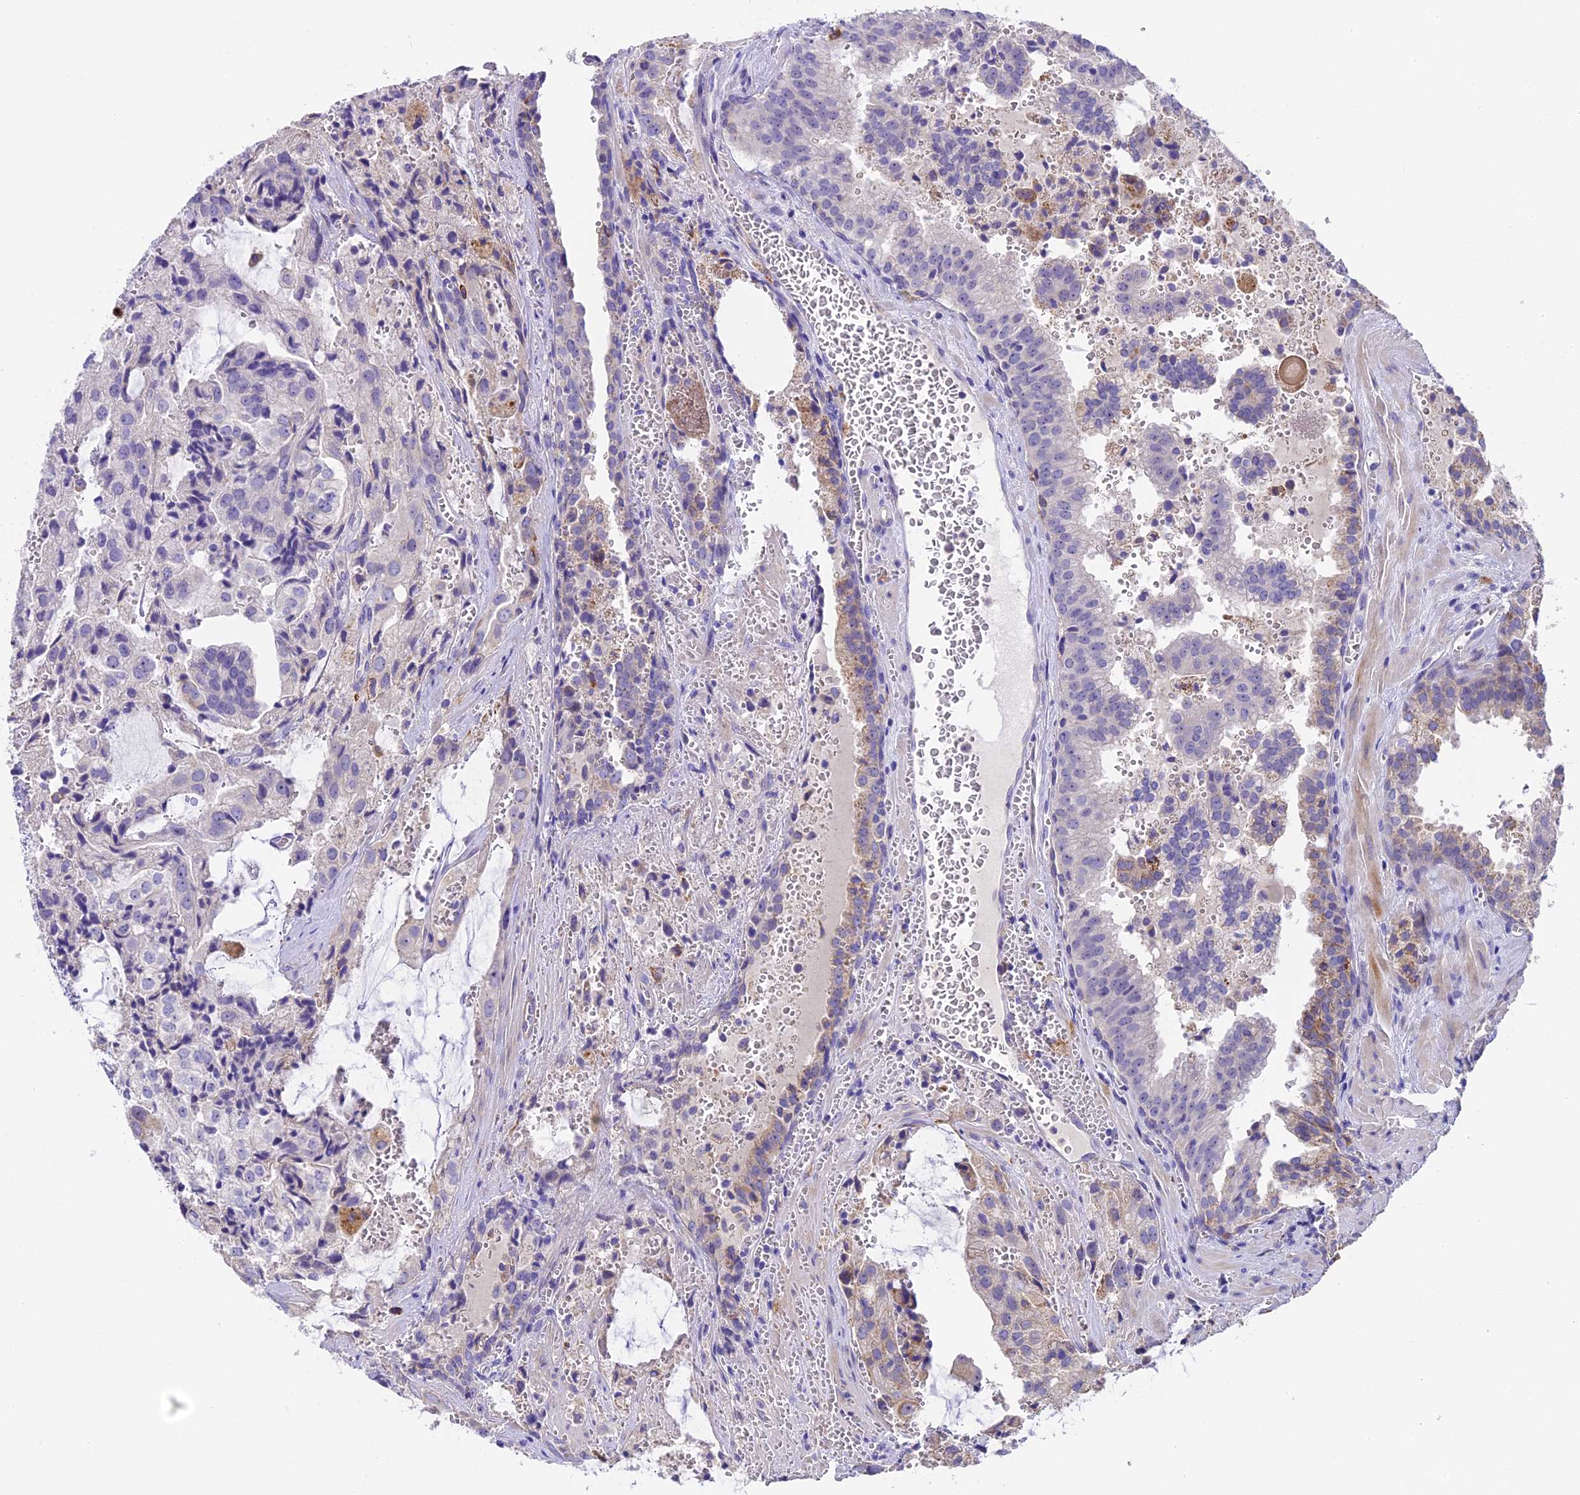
{"staining": {"intensity": "negative", "quantity": "none", "location": "none"}, "tissue": "prostate cancer", "cell_type": "Tumor cells", "image_type": "cancer", "snomed": [{"axis": "morphology", "description": "Adenocarcinoma, High grade"}, {"axis": "topography", "description": "Prostate"}], "caption": "Tumor cells show no significant expression in prostate adenocarcinoma (high-grade). (DAB IHC visualized using brightfield microscopy, high magnification).", "gene": "NOD2", "patient": {"sex": "male", "age": 68}}